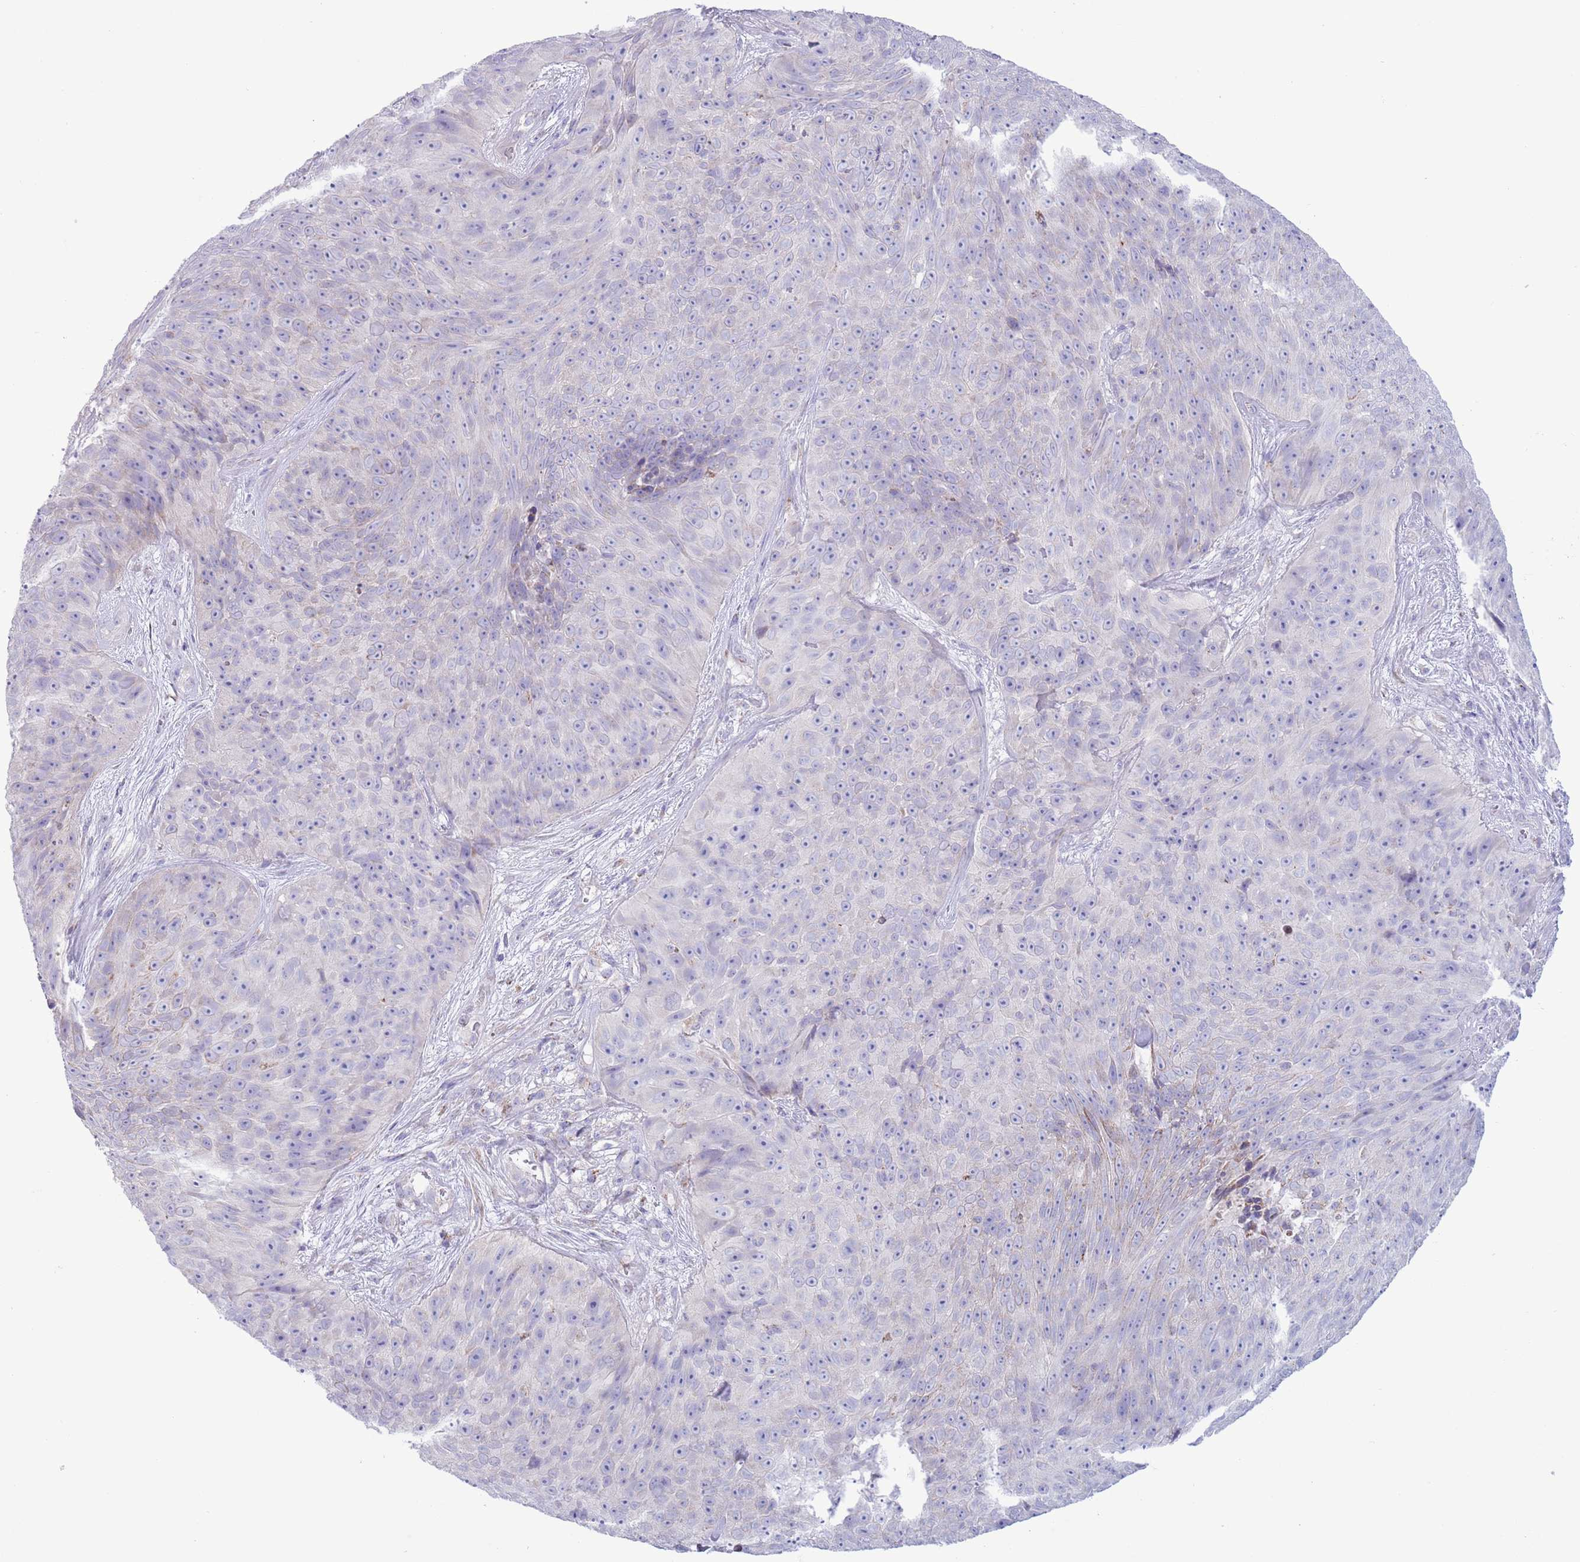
{"staining": {"intensity": "negative", "quantity": "none", "location": "none"}, "tissue": "skin cancer", "cell_type": "Tumor cells", "image_type": "cancer", "snomed": [{"axis": "morphology", "description": "Squamous cell carcinoma, NOS"}, {"axis": "topography", "description": "Skin"}], "caption": "Histopathology image shows no significant protein staining in tumor cells of squamous cell carcinoma (skin). The staining is performed using DAB (3,3'-diaminobenzidine) brown chromogen with nuclei counter-stained in using hematoxylin.", "gene": "ATP6V1B1", "patient": {"sex": "female", "age": 87}}